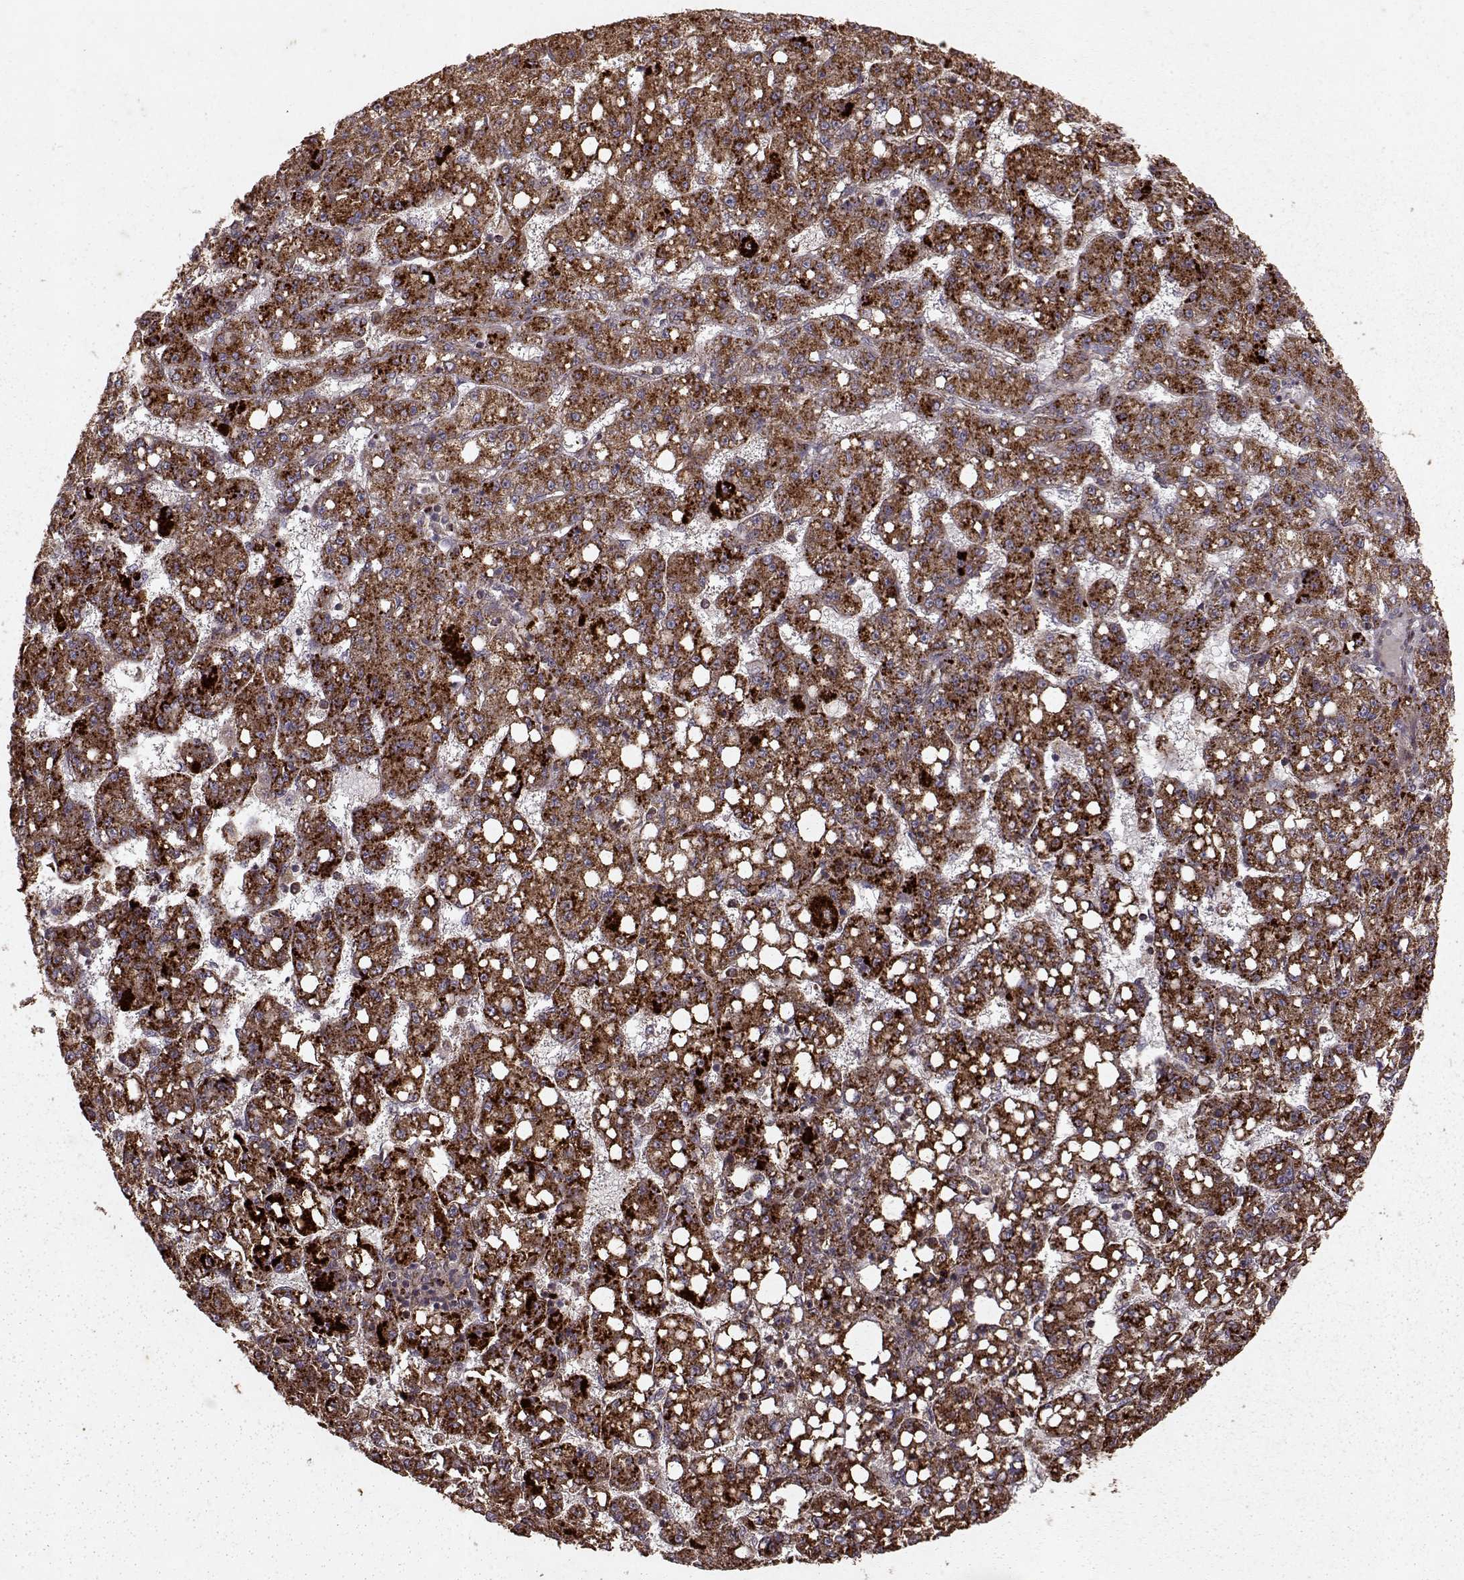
{"staining": {"intensity": "strong", "quantity": ">75%", "location": "cytoplasmic/membranous"}, "tissue": "liver cancer", "cell_type": "Tumor cells", "image_type": "cancer", "snomed": [{"axis": "morphology", "description": "Carcinoma, Hepatocellular, NOS"}, {"axis": "topography", "description": "Liver"}], "caption": "IHC staining of liver hepatocellular carcinoma, which shows high levels of strong cytoplasmic/membranous expression in approximately >75% of tumor cells indicating strong cytoplasmic/membranous protein staining. The staining was performed using DAB (brown) for protein detection and nuclei were counterstained in hematoxylin (blue).", "gene": "FXN", "patient": {"sex": "female", "age": 65}}